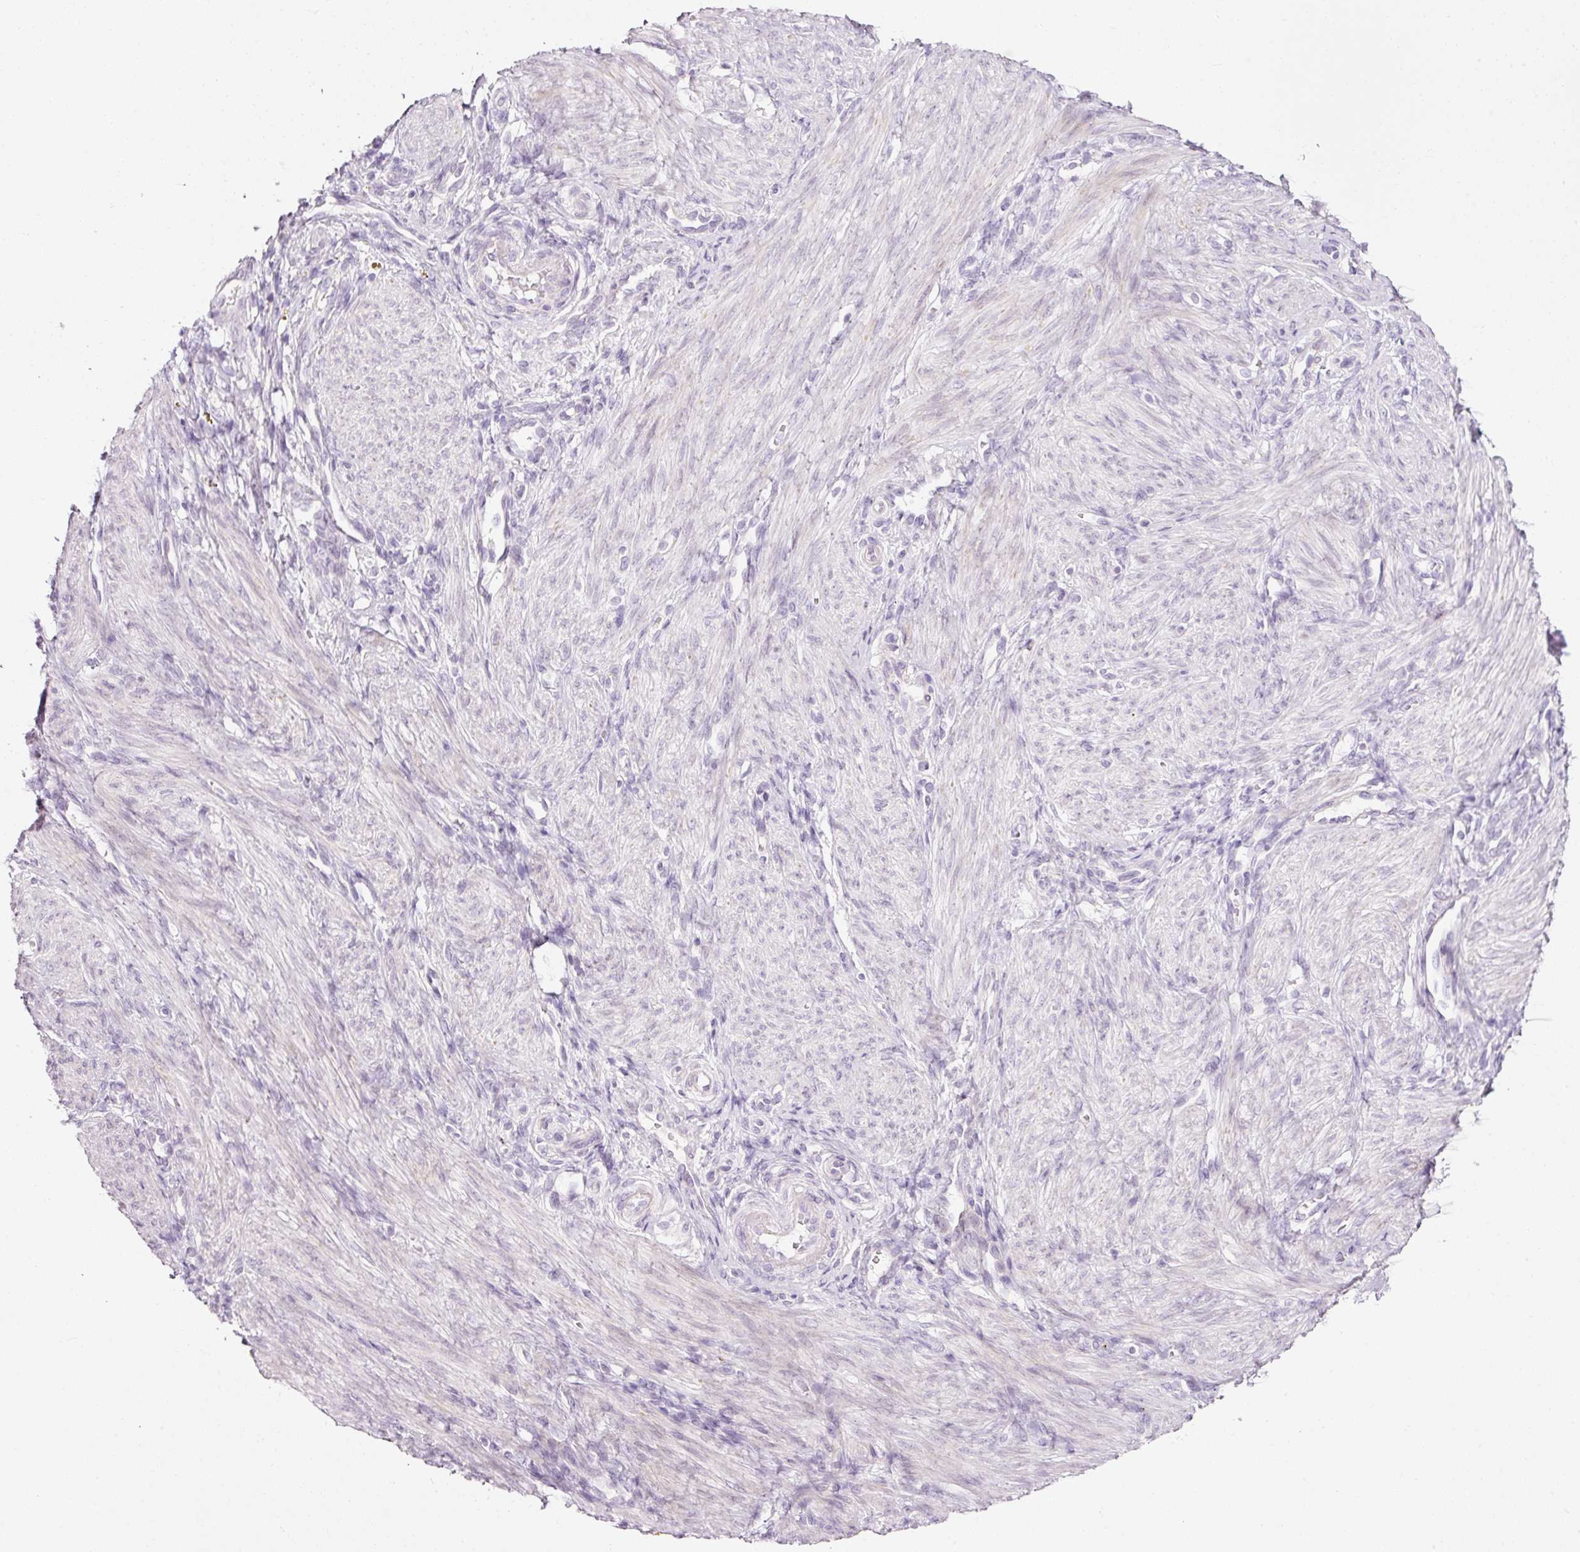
{"staining": {"intensity": "negative", "quantity": "none", "location": "none"}, "tissue": "endometrium", "cell_type": "Cells in endometrial stroma", "image_type": "normal", "snomed": [{"axis": "morphology", "description": "Normal tissue, NOS"}, {"axis": "topography", "description": "Endometrium"}], "caption": "A high-resolution micrograph shows IHC staining of unremarkable endometrium, which reveals no significant expression in cells in endometrial stroma. (DAB (3,3'-diaminobenzidine) immunohistochemistry (IHC) with hematoxylin counter stain).", "gene": "ANKRD20A1", "patient": {"sex": "female", "age": 34}}